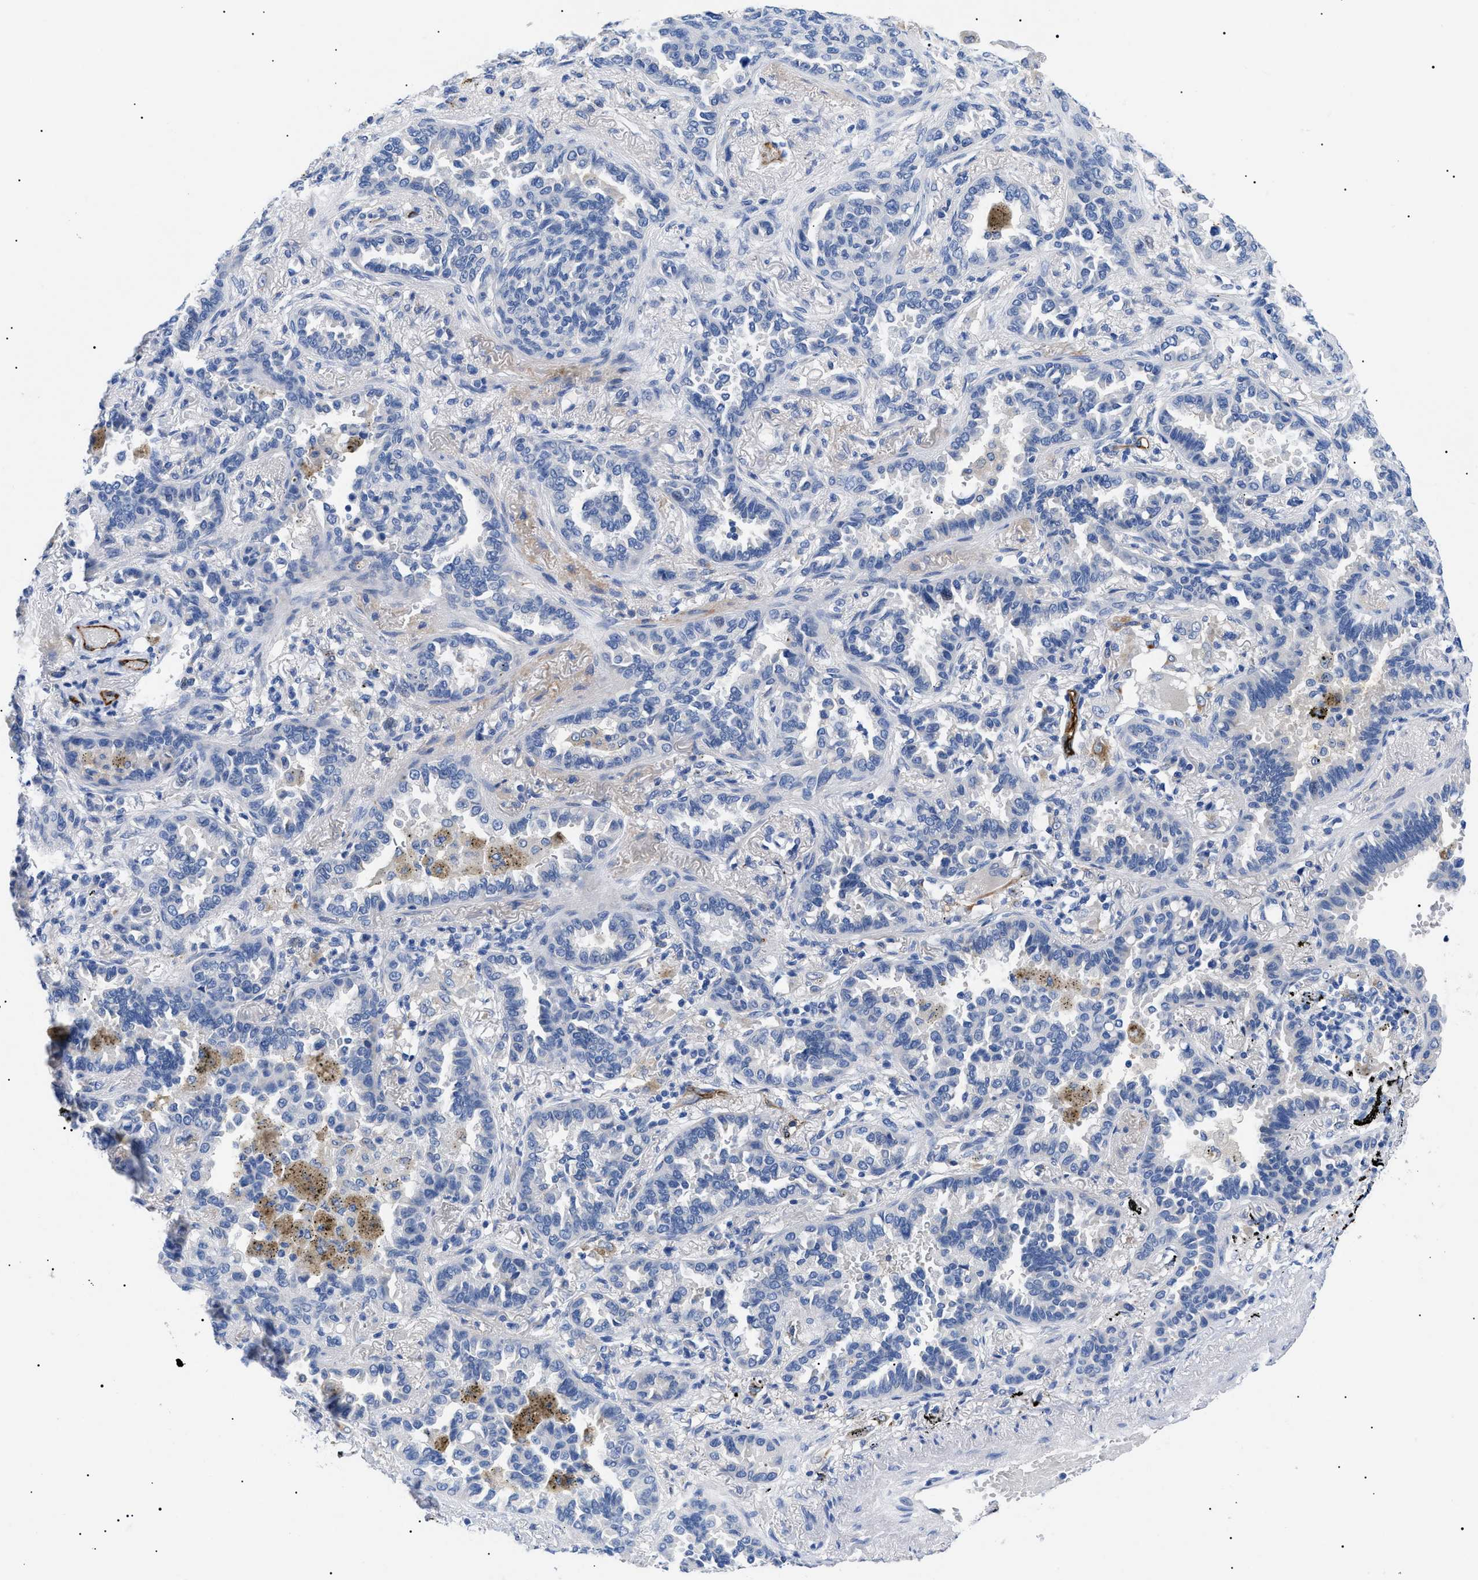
{"staining": {"intensity": "negative", "quantity": "none", "location": "none"}, "tissue": "lung cancer", "cell_type": "Tumor cells", "image_type": "cancer", "snomed": [{"axis": "morphology", "description": "Normal tissue, NOS"}, {"axis": "morphology", "description": "Adenocarcinoma, NOS"}, {"axis": "topography", "description": "Lung"}], "caption": "Histopathology image shows no significant protein positivity in tumor cells of lung cancer.", "gene": "ACKR1", "patient": {"sex": "male", "age": 59}}